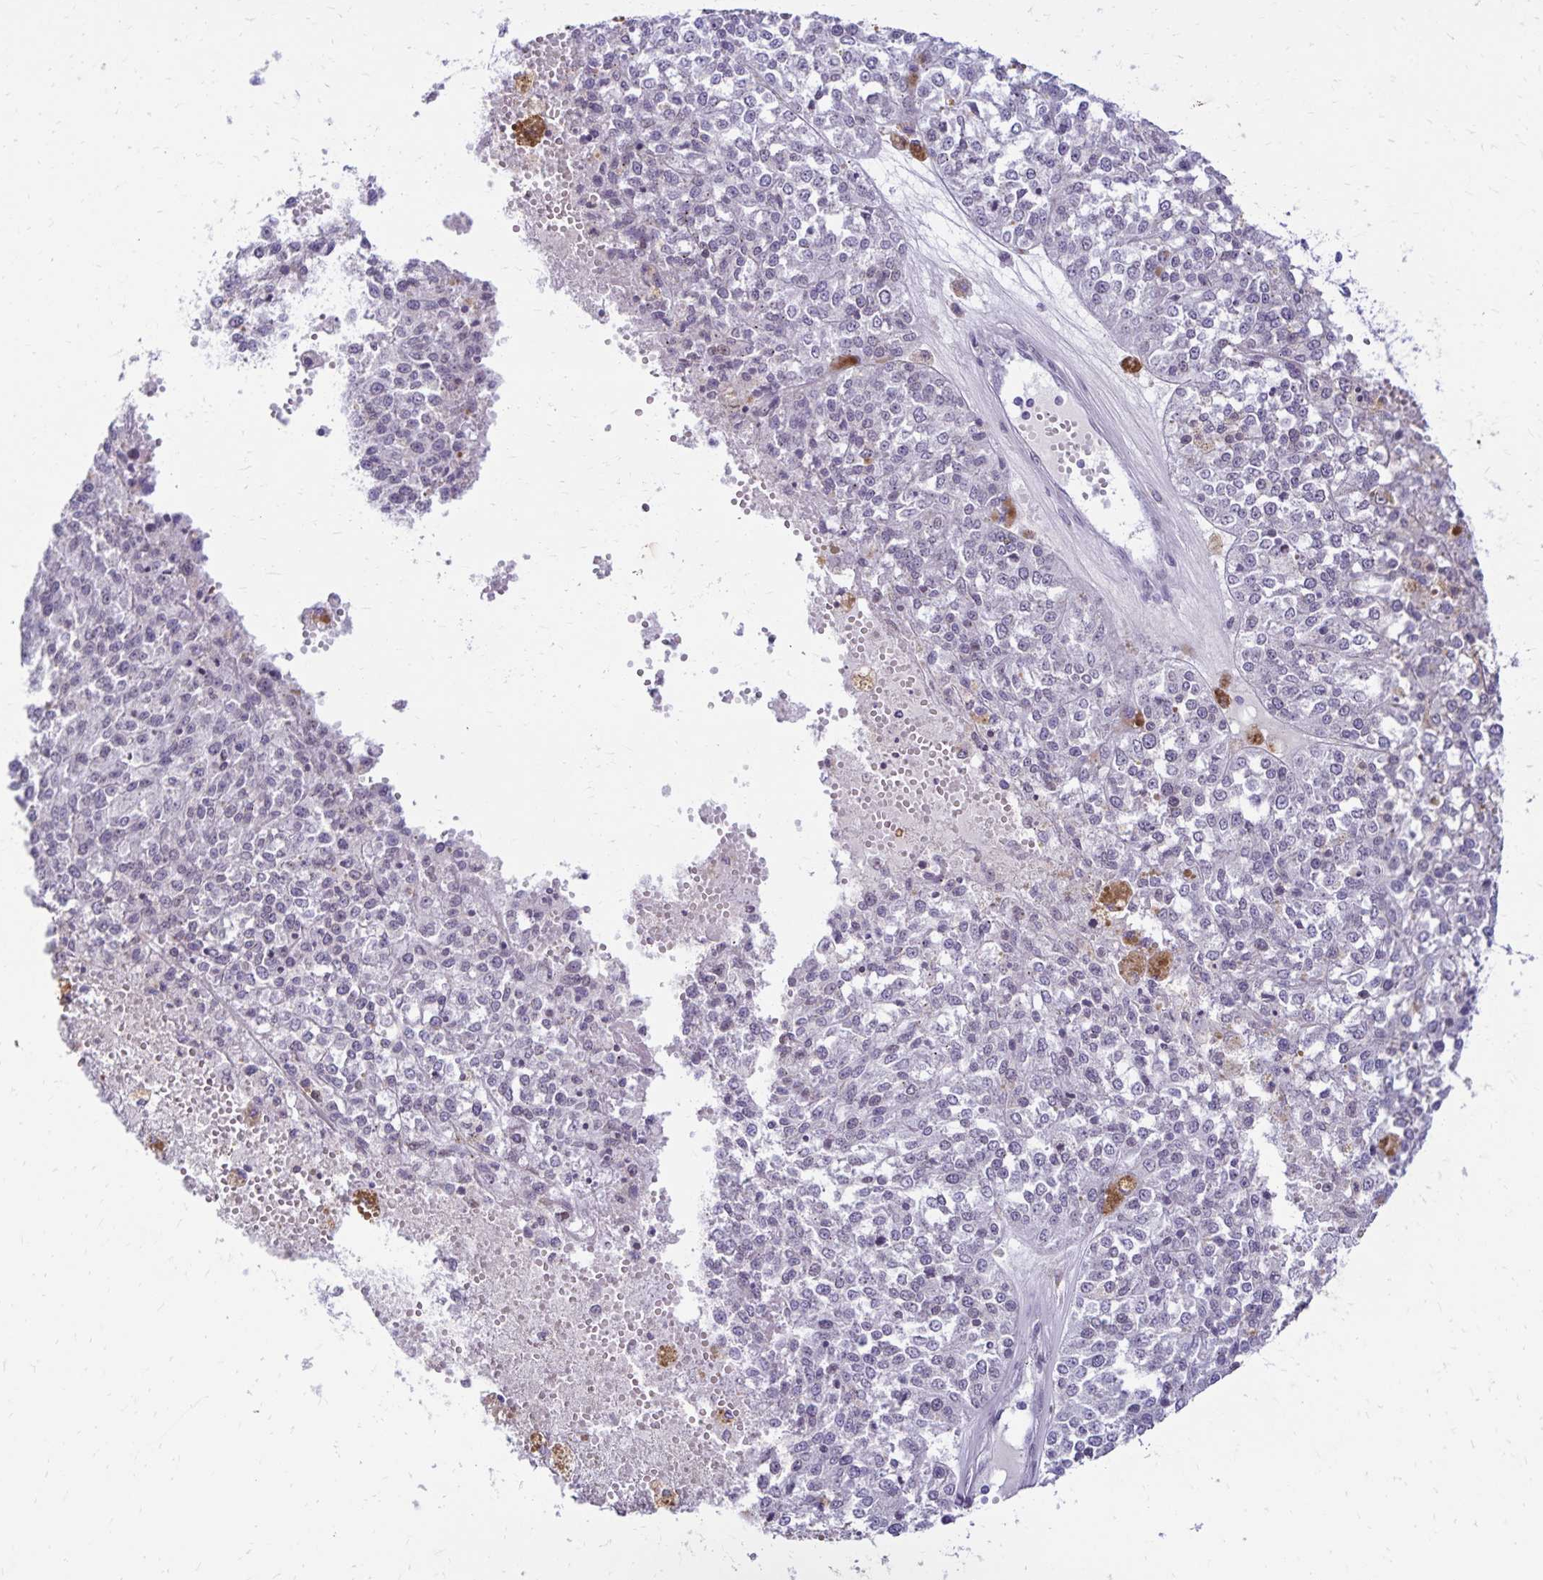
{"staining": {"intensity": "negative", "quantity": "none", "location": "none"}, "tissue": "melanoma", "cell_type": "Tumor cells", "image_type": "cancer", "snomed": [{"axis": "morphology", "description": "Malignant melanoma, Metastatic site"}, {"axis": "topography", "description": "Lymph node"}], "caption": "Tumor cells are negative for protein expression in human malignant melanoma (metastatic site). Nuclei are stained in blue.", "gene": "FAM166C", "patient": {"sex": "female", "age": 64}}